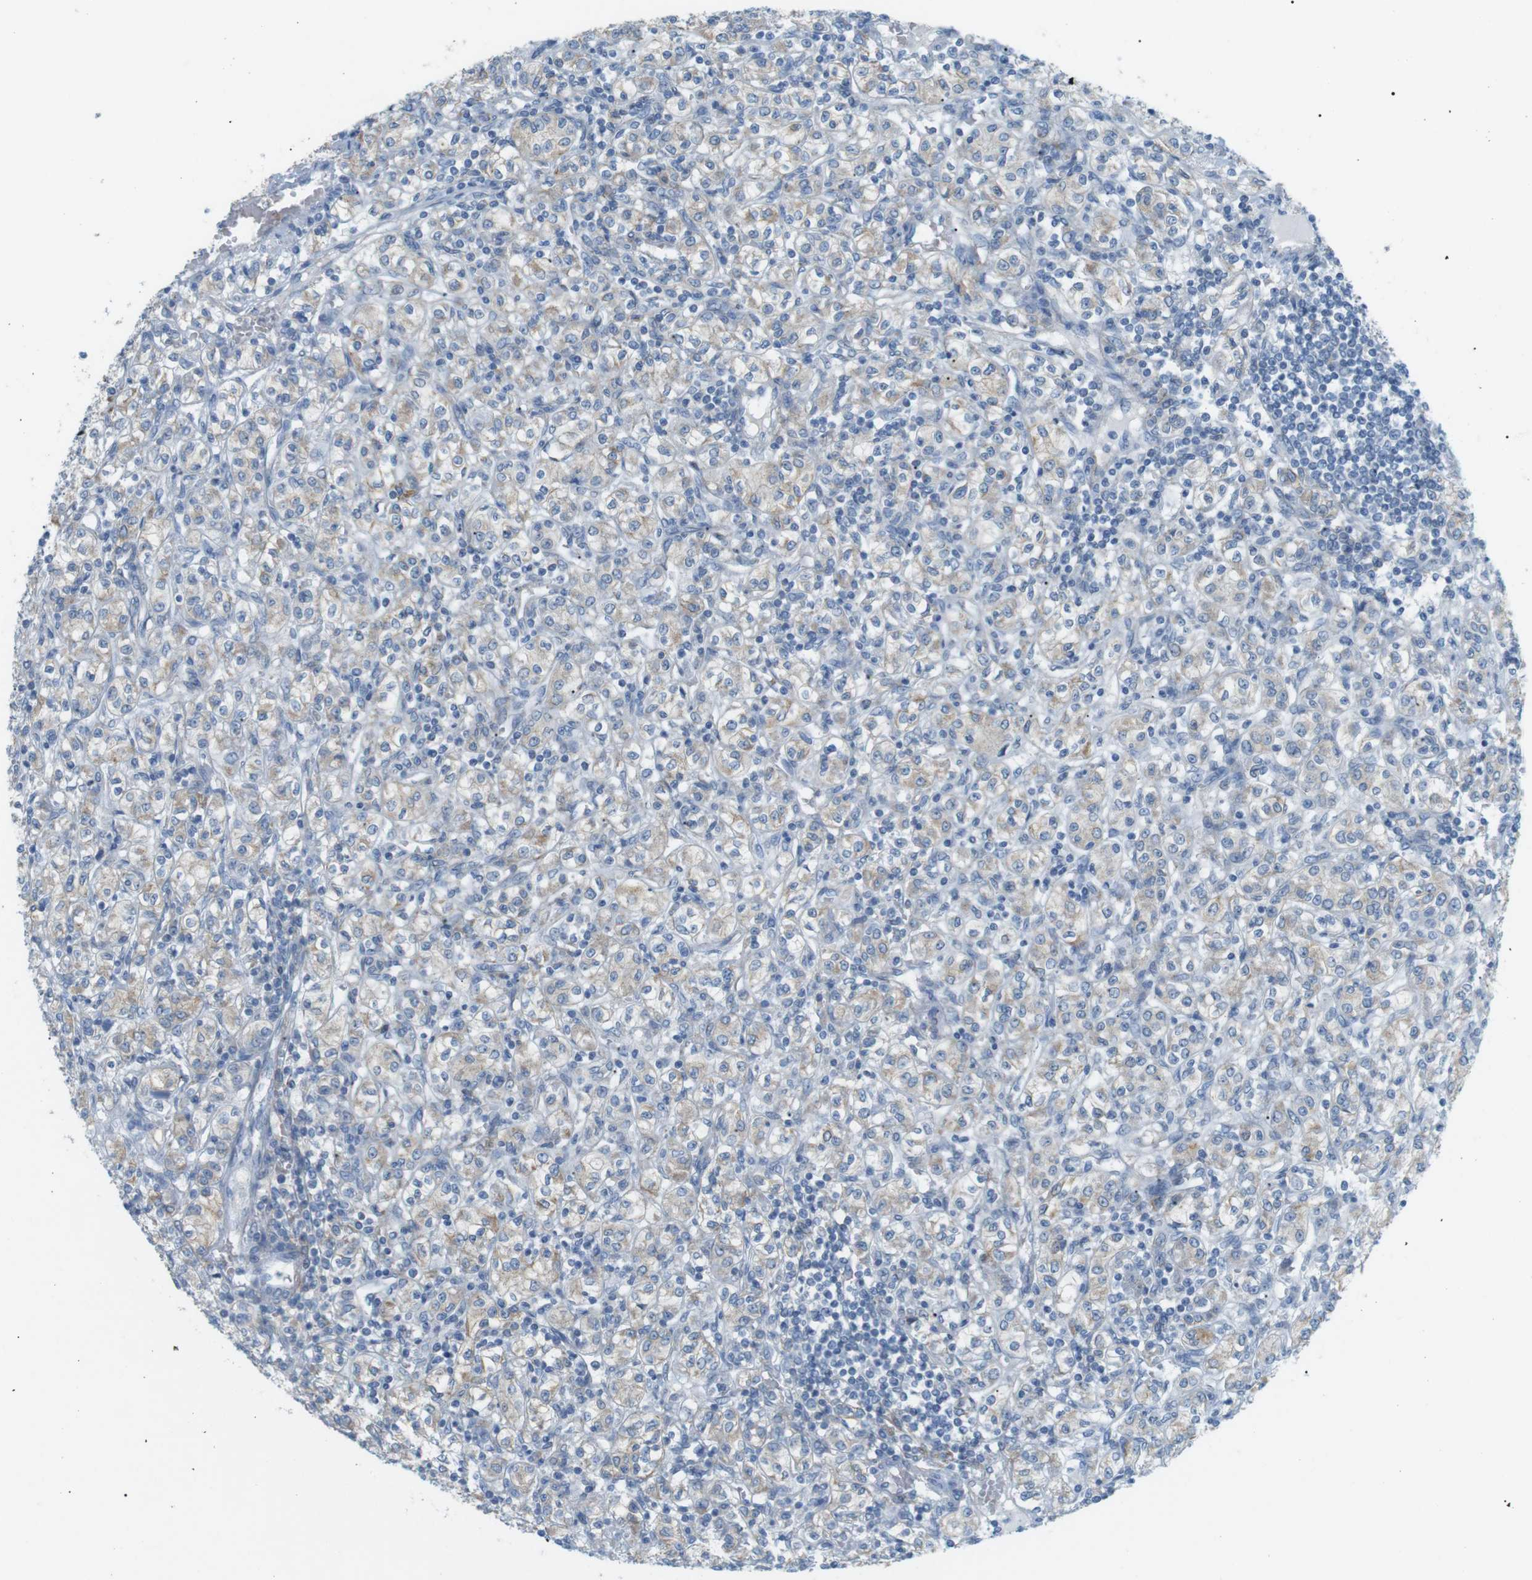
{"staining": {"intensity": "negative", "quantity": "none", "location": "none"}, "tissue": "renal cancer", "cell_type": "Tumor cells", "image_type": "cancer", "snomed": [{"axis": "morphology", "description": "Adenocarcinoma, NOS"}, {"axis": "topography", "description": "Kidney"}], "caption": "A micrograph of renal cancer stained for a protein demonstrates no brown staining in tumor cells.", "gene": "VAMP1", "patient": {"sex": "male", "age": 77}}